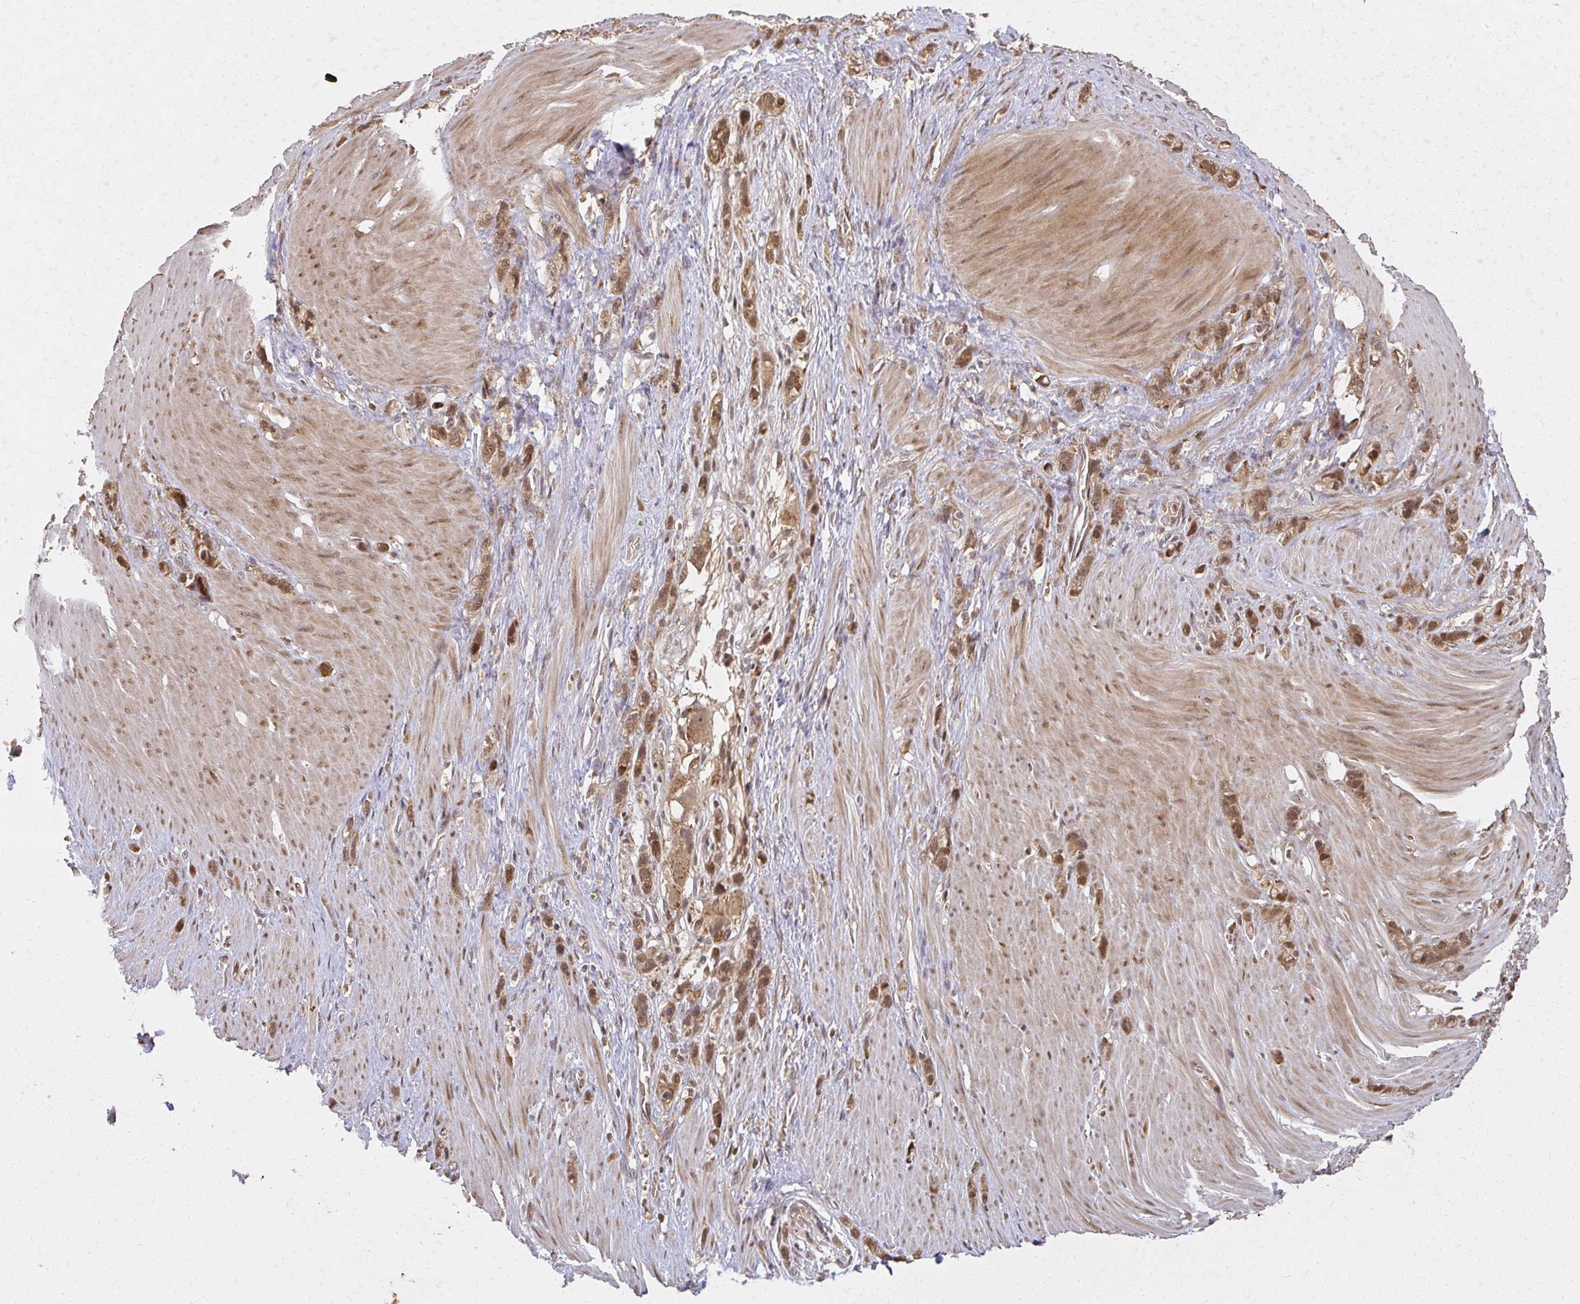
{"staining": {"intensity": "moderate", "quantity": ">75%", "location": "cytoplasmic/membranous,nuclear"}, "tissue": "stomach cancer", "cell_type": "Tumor cells", "image_type": "cancer", "snomed": [{"axis": "morphology", "description": "Adenocarcinoma, NOS"}, {"axis": "topography", "description": "Stomach"}], "caption": "Approximately >75% of tumor cells in human stomach cancer (adenocarcinoma) reveal moderate cytoplasmic/membranous and nuclear protein positivity as visualized by brown immunohistochemical staining.", "gene": "LARS2", "patient": {"sex": "female", "age": 65}}